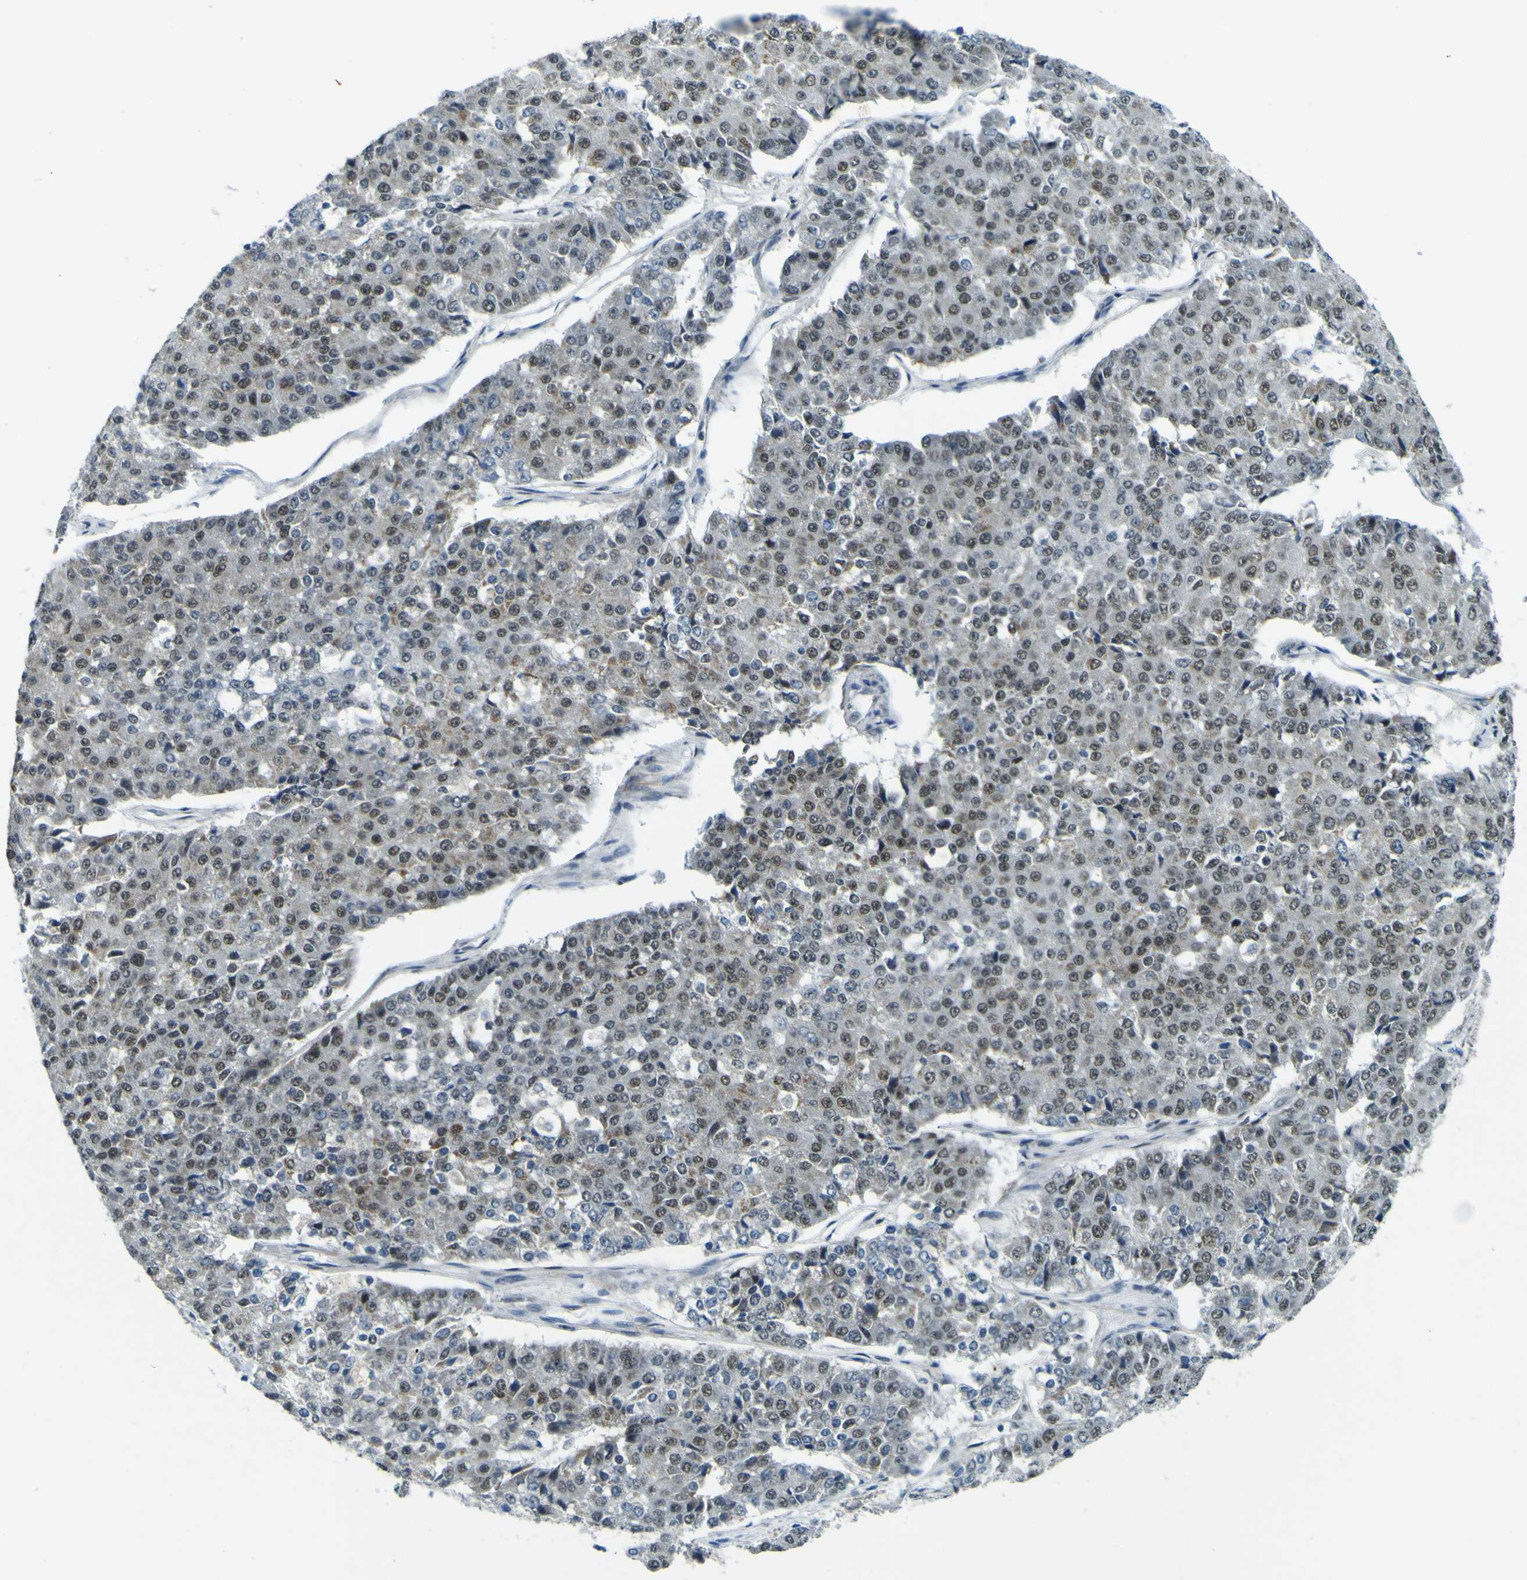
{"staining": {"intensity": "weak", "quantity": "25%-75%", "location": "nuclear"}, "tissue": "pancreatic cancer", "cell_type": "Tumor cells", "image_type": "cancer", "snomed": [{"axis": "morphology", "description": "Adenocarcinoma, NOS"}, {"axis": "topography", "description": "Pancreas"}], "caption": "There is low levels of weak nuclear positivity in tumor cells of pancreatic cancer, as demonstrated by immunohistochemical staining (brown color).", "gene": "CEBPG", "patient": {"sex": "male", "age": 50}}